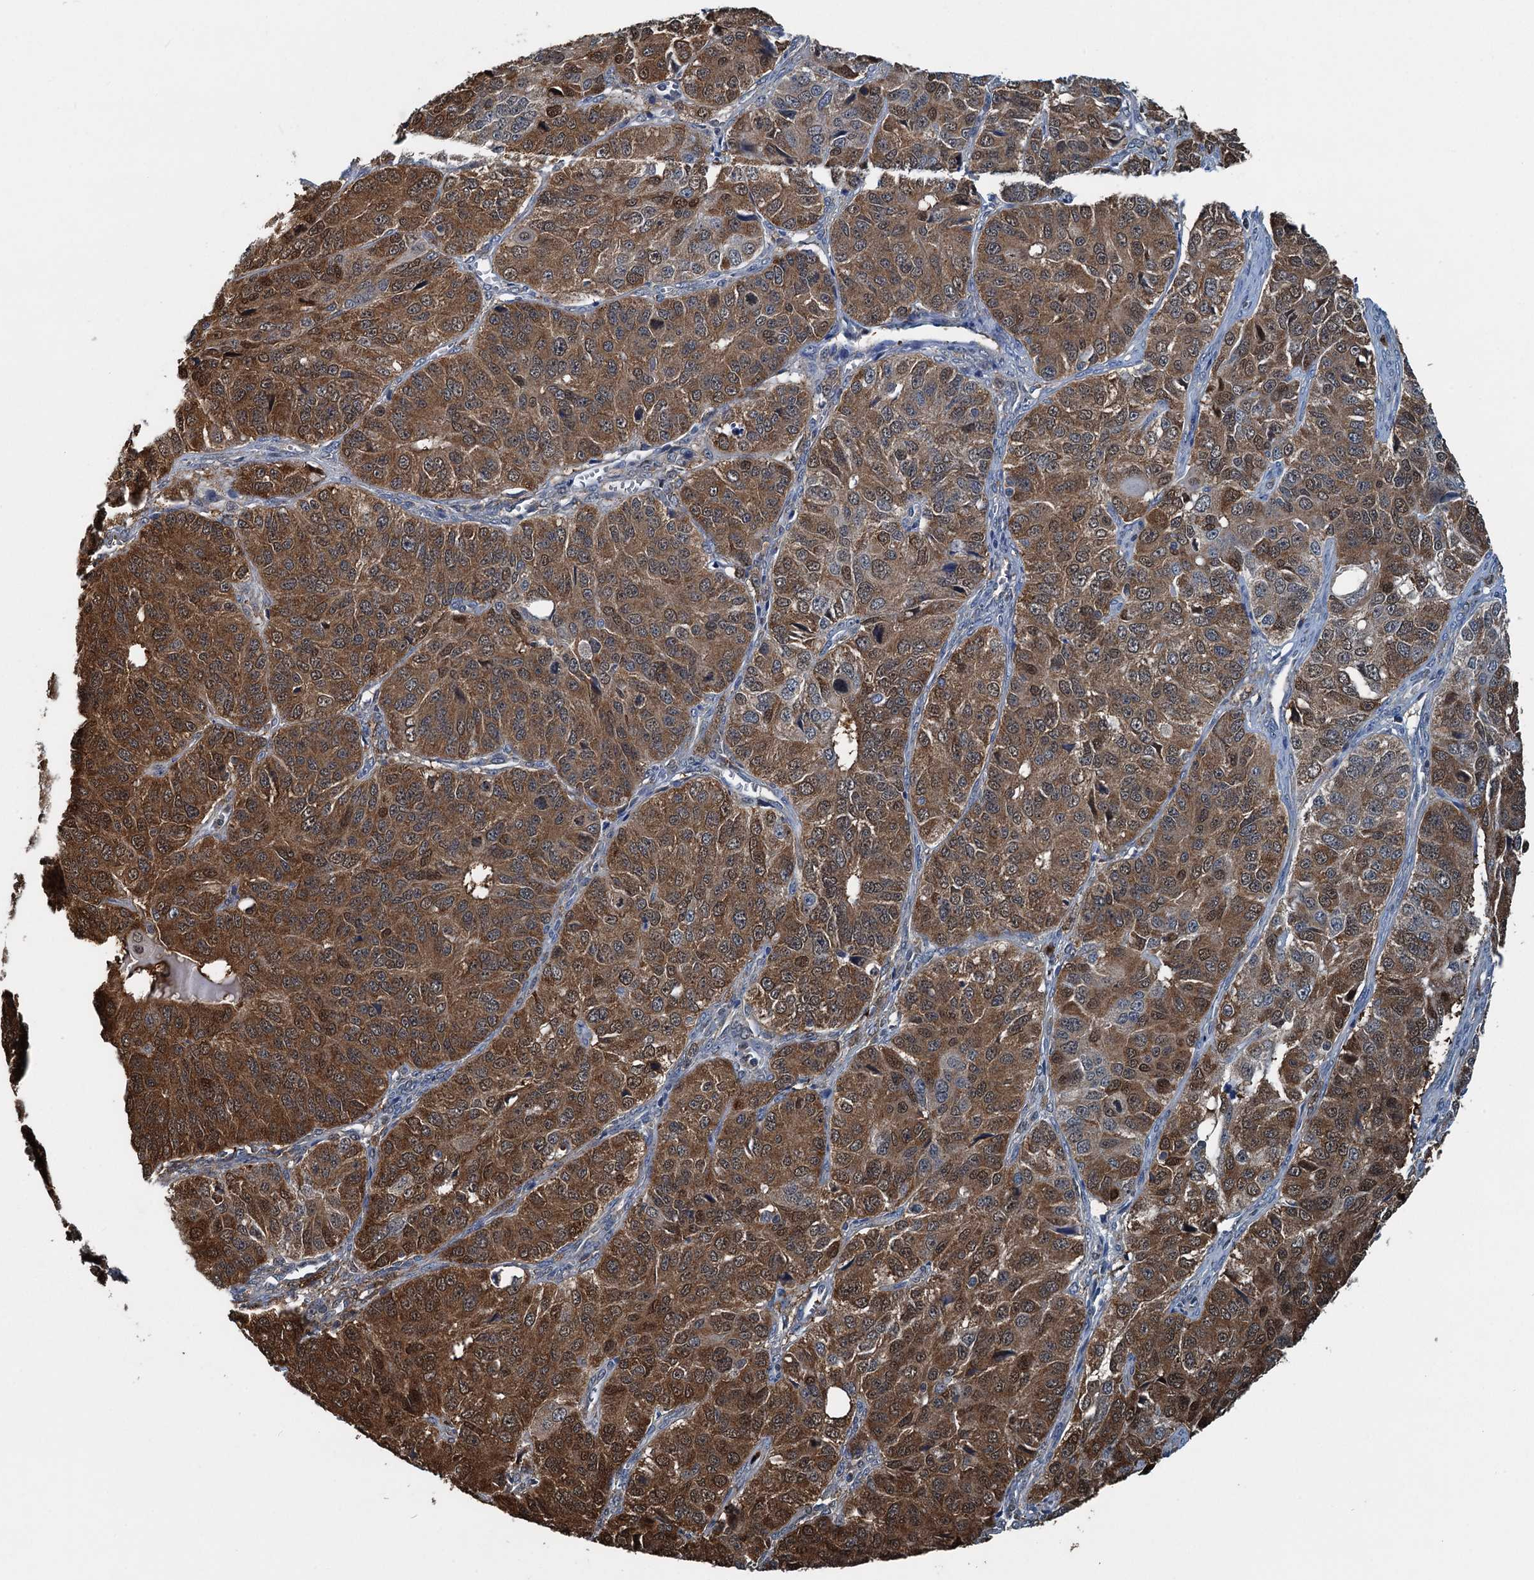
{"staining": {"intensity": "strong", "quantity": ">75%", "location": "cytoplasmic/membranous,nuclear"}, "tissue": "ovarian cancer", "cell_type": "Tumor cells", "image_type": "cancer", "snomed": [{"axis": "morphology", "description": "Carcinoma, endometroid"}, {"axis": "topography", "description": "Ovary"}], "caption": "Immunohistochemistry image of neoplastic tissue: endometroid carcinoma (ovarian) stained using immunohistochemistry (IHC) demonstrates high levels of strong protein expression localized specifically in the cytoplasmic/membranous and nuclear of tumor cells, appearing as a cytoplasmic/membranous and nuclear brown color.", "gene": "GPI", "patient": {"sex": "female", "age": 51}}